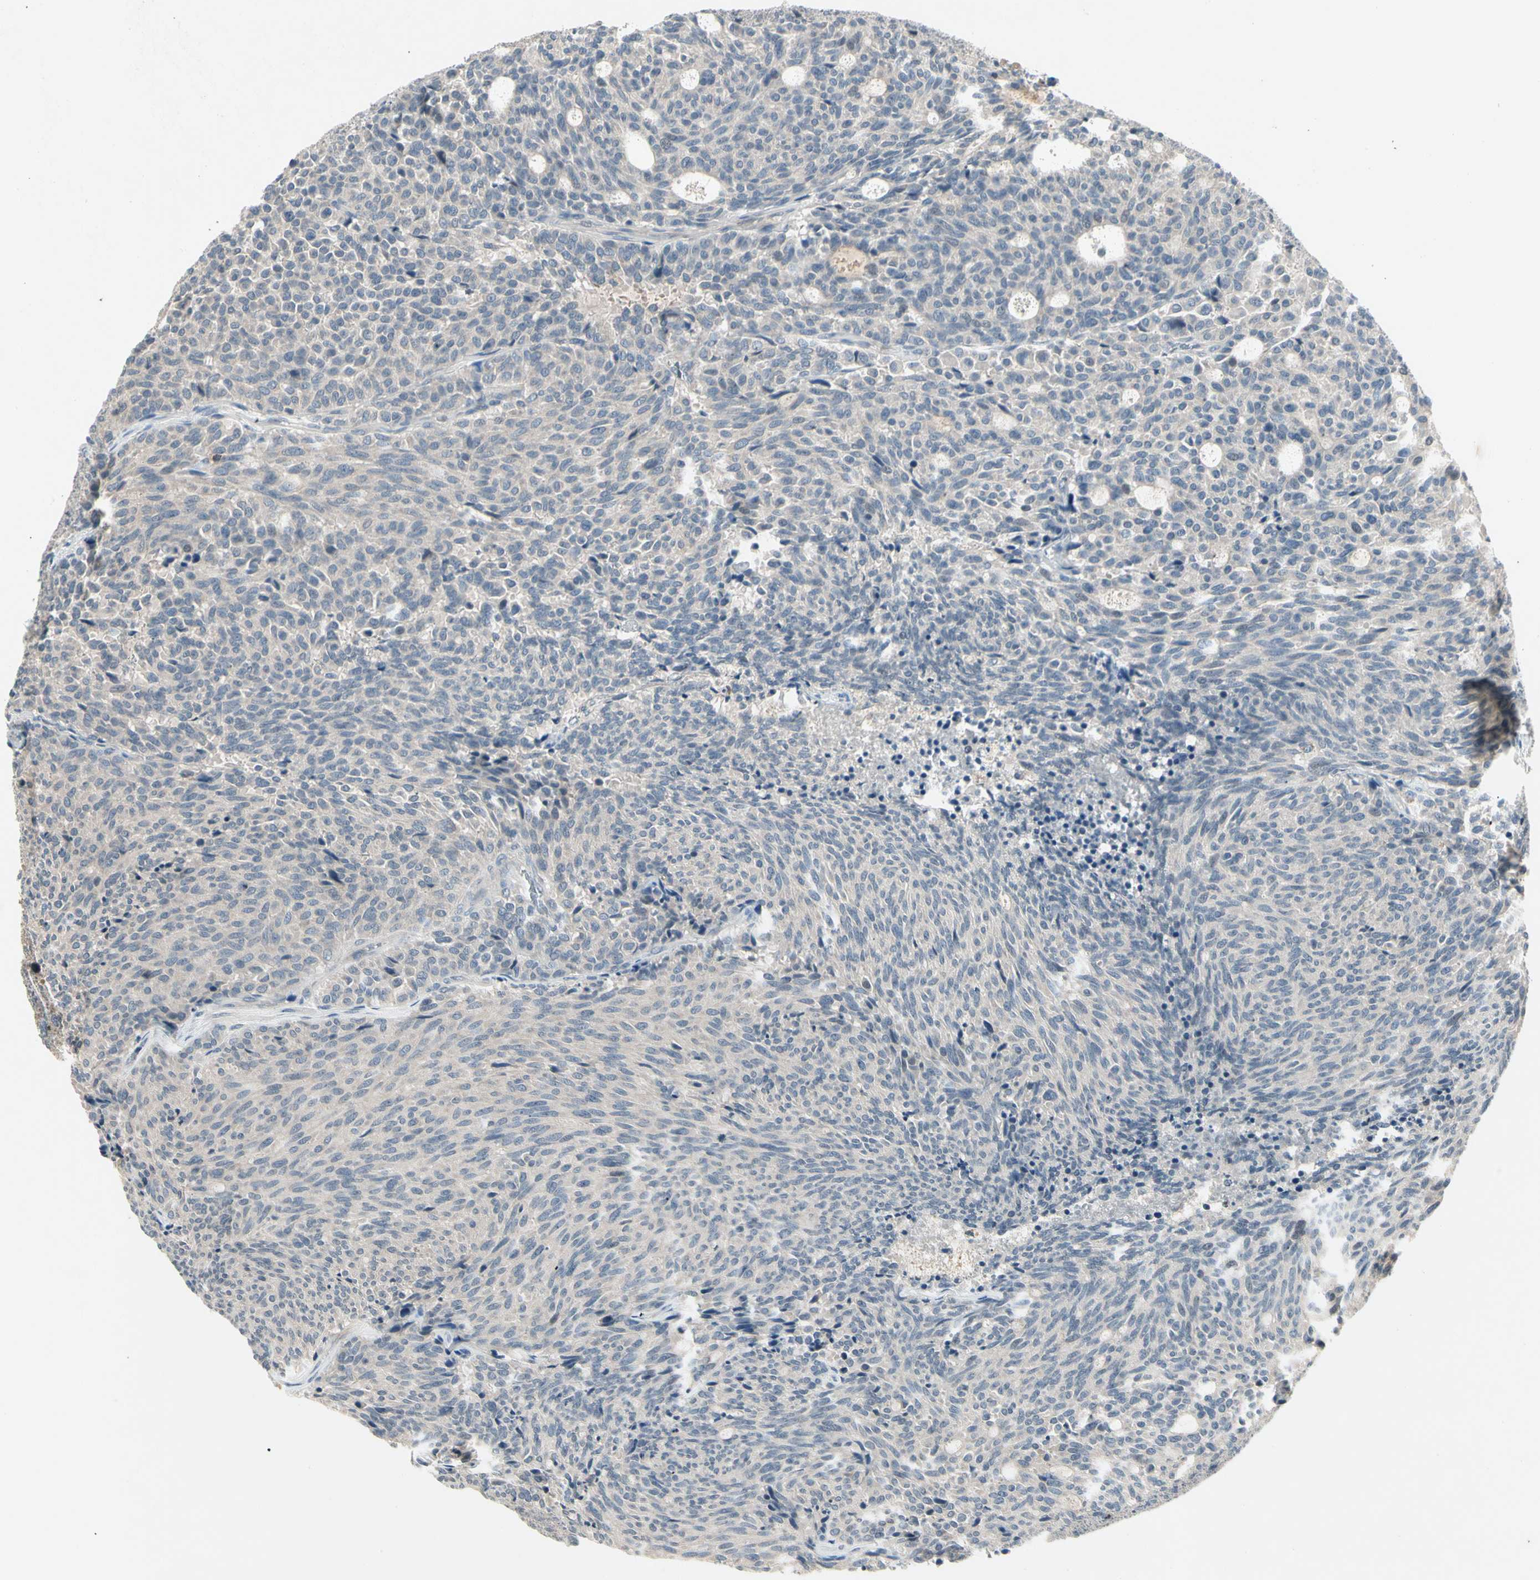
{"staining": {"intensity": "negative", "quantity": "none", "location": "none"}, "tissue": "carcinoid", "cell_type": "Tumor cells", "image_type": "cancer", "snomed": [{"axis": "morphology", "description": "Carcinoid, malignant, NOS"}, {"axis": "topography", "description": "Pancreas"}], "caption": "Immunohistochemistry micrograph of neoplastic tissue: carcinoid stained with DAB displays no significant protein staining in tumor cells.", "gene": "CCL4", "patient": {"sex": "female", "age": 54}}